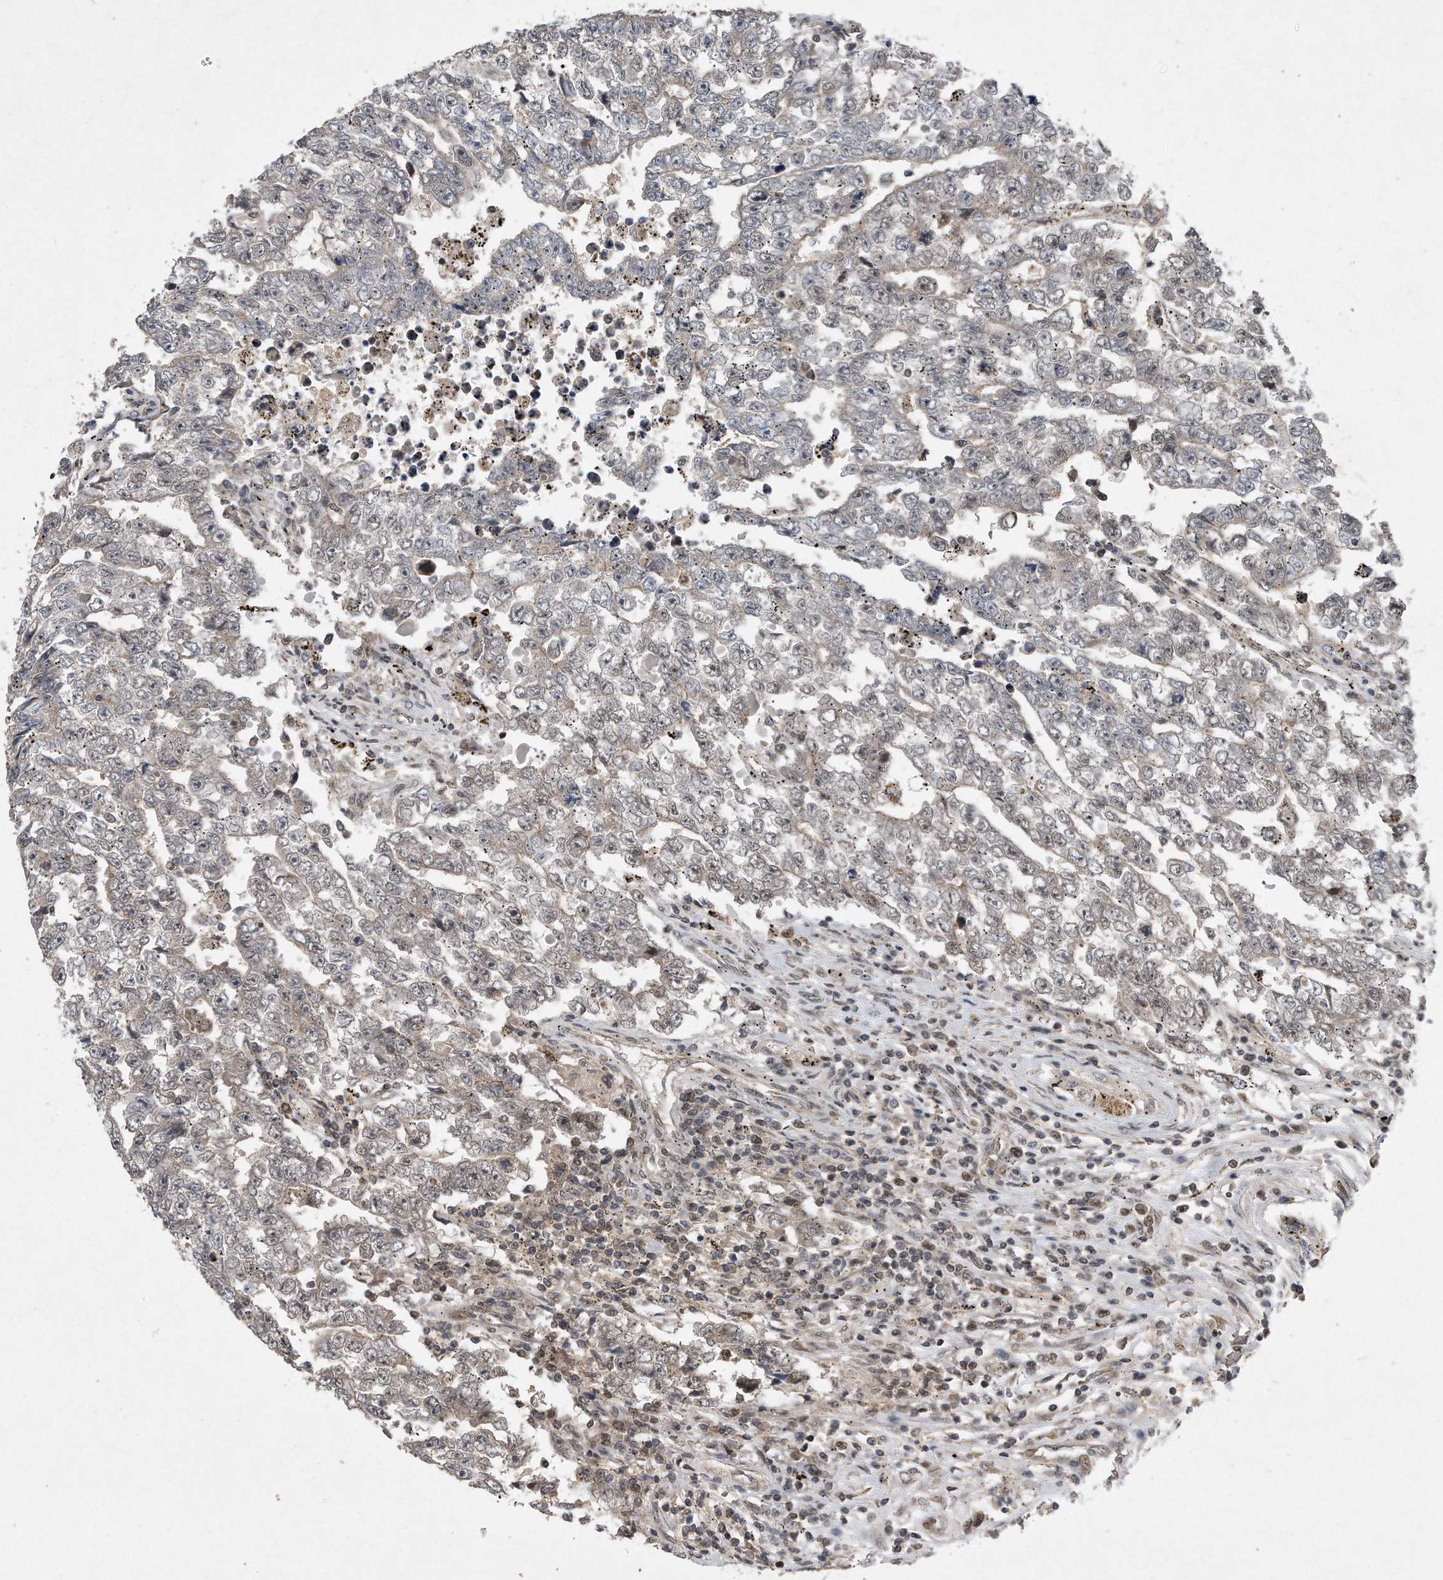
{"staining": {"intensity": "weak", "quantity": "<25%", "location": "cytoplasmic/membranous,nuclear"}, "tissue": "testis cancer", "cell_type": "Tumor cells", "image_type": "cancer", "snomed": [{"axis": "morphology", "description": "Carcinoma, Embryonal, NOS"}, {"axis": "topography", "description": "Testis"}], "caption": "The histopathology image displays no significant expression in tumor cells of testis cancer (embryonal carcinoma).", "gene": "PGBD2", "patient": {"sex": "male", "age": 25}}